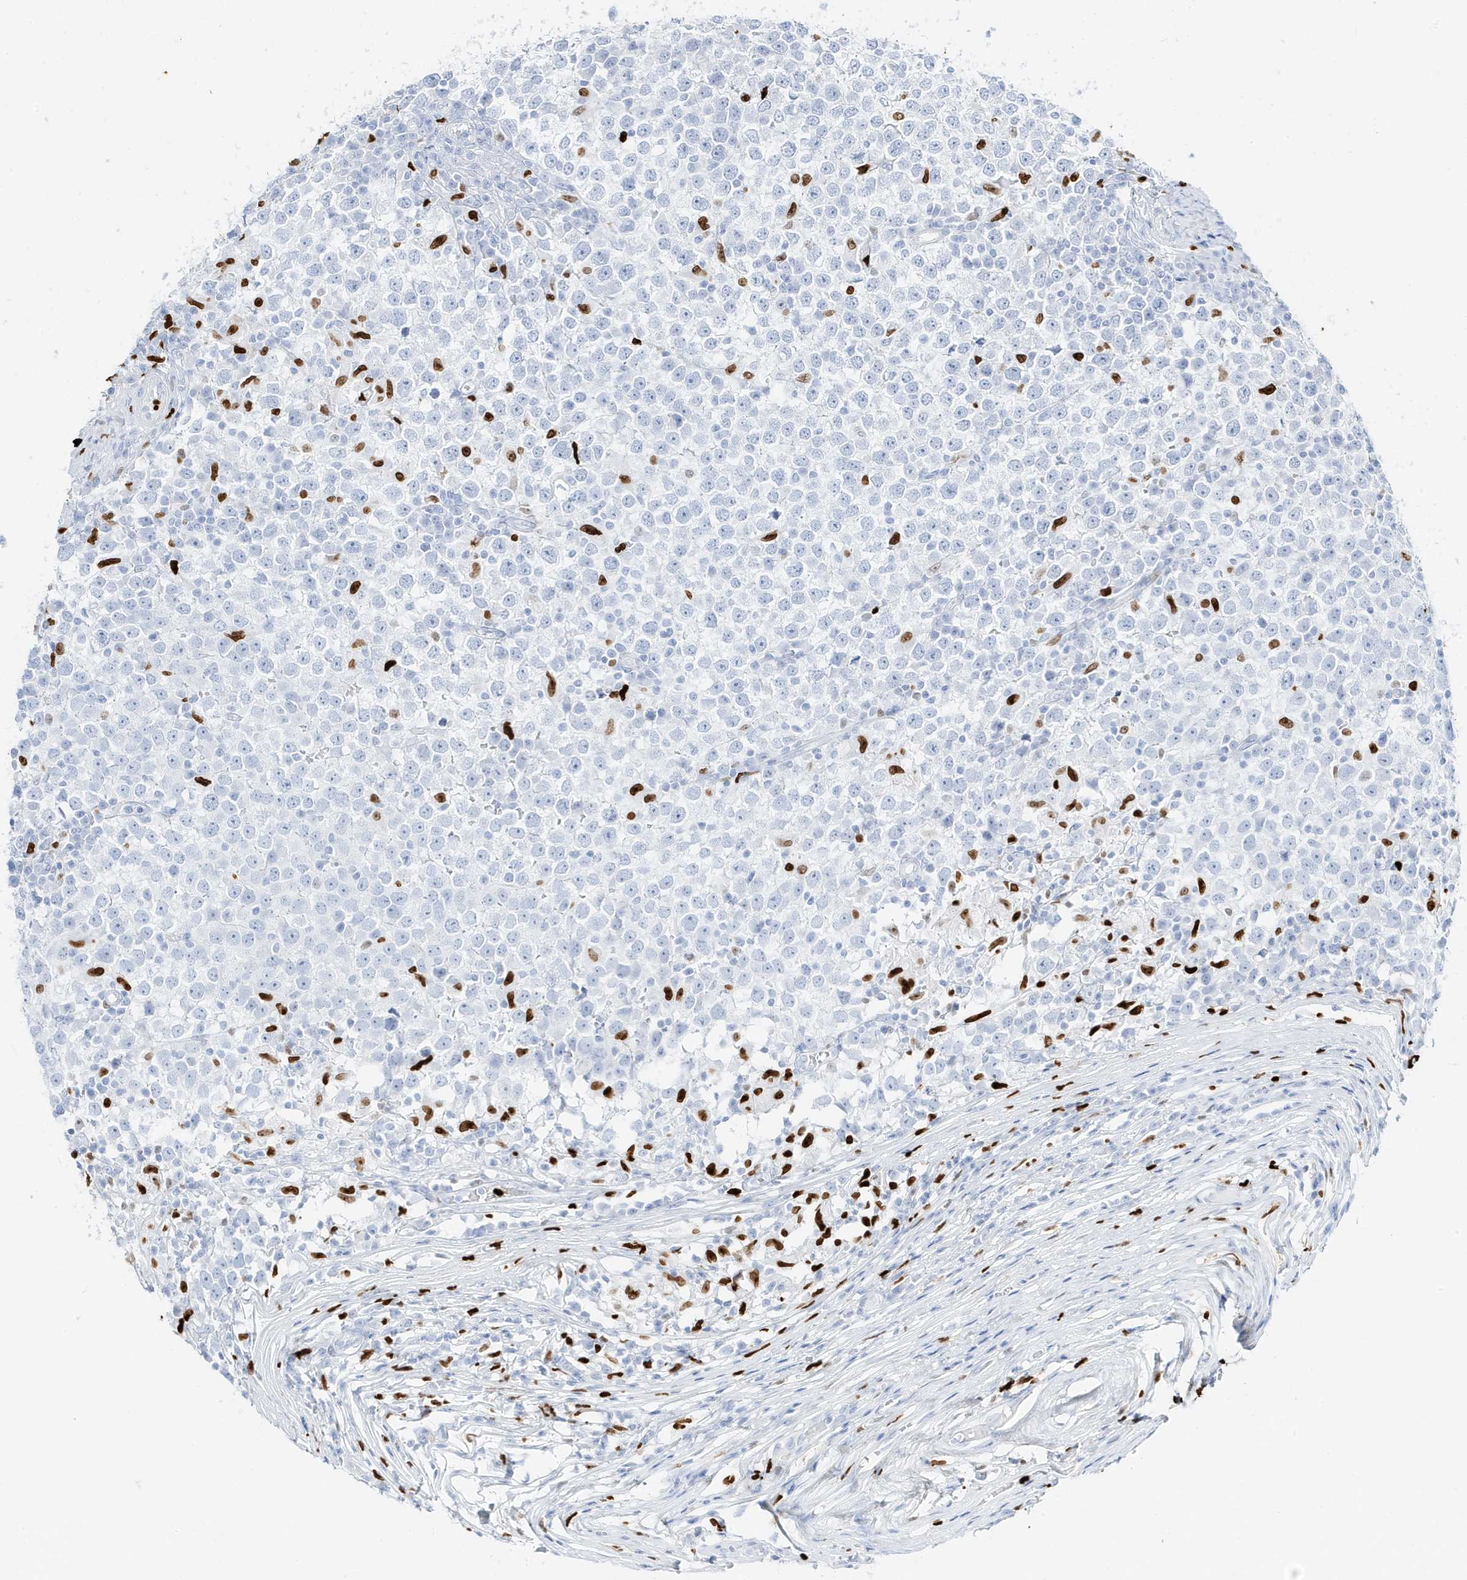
{"staining": {"intensity": "negative", "quantity": "none", "location": "none"}, "tissue": "testis cancer", "cell_type": "Tumor cells", "image_type": "cancer", "snomed": [{"axis": "morphology", "description": "Seminoma, NOS"}, {"axis": "topography", "description": "Testis"}], "caption": "Immunohistochemistry image of neoplastic tissue: testis cancer (seminoma) stained with DAB (3,3'-diaminobenzidine) demonstrates no significant protein staining in tumor cells. (Brightfield microscopy of DAB immunohistochemistry (IHC) at high magnification).", "gene": "MNDA", "patient": {"sex": "male", "age": 65}}